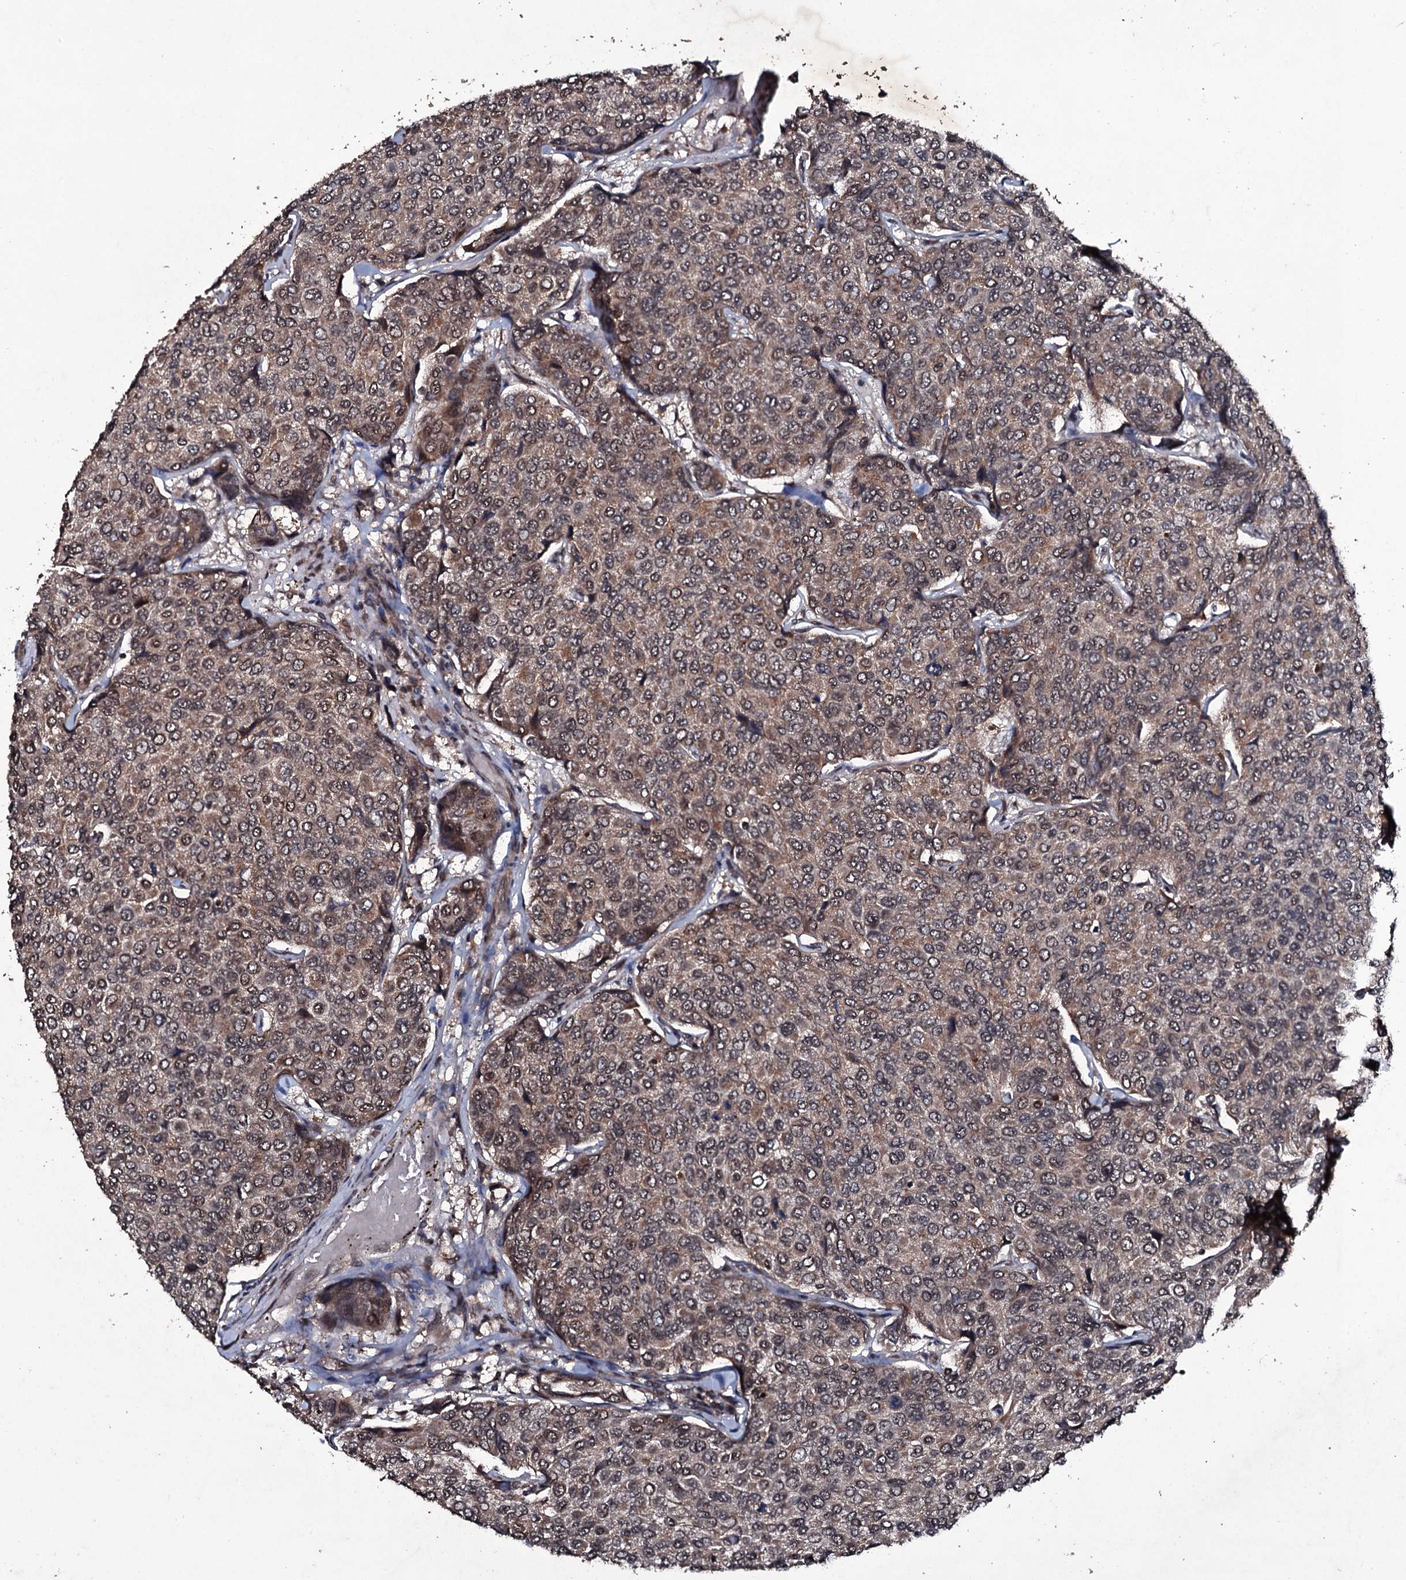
{"staining": {"intensity": "moderate", "quantity": ">75%", "location": "cytoplasmic/membranous,nuclear"}, "tissue": "breast cancer", "cell_type": "Tumor cells", "image_type": "cancer", "snomed": [{"axis": "morphology", "description": "Duct carcinoma"}, {"axis": "topography", "description": "Breast"}], "caption": "IHC micrograph of neoplastic tissue: human invasive ductal carcinoma (breast) stained using immunohistochemistry (IHC) reveals medium levels of moderate protein expression localized specifically in the cytoplasmic/membranous and nuclear of tumor cells, appearing as a cytoplasmic/membranous and nuclear brown color.", "gene": "MRPS31", "patient": {"sex": "female", "age": 55}}